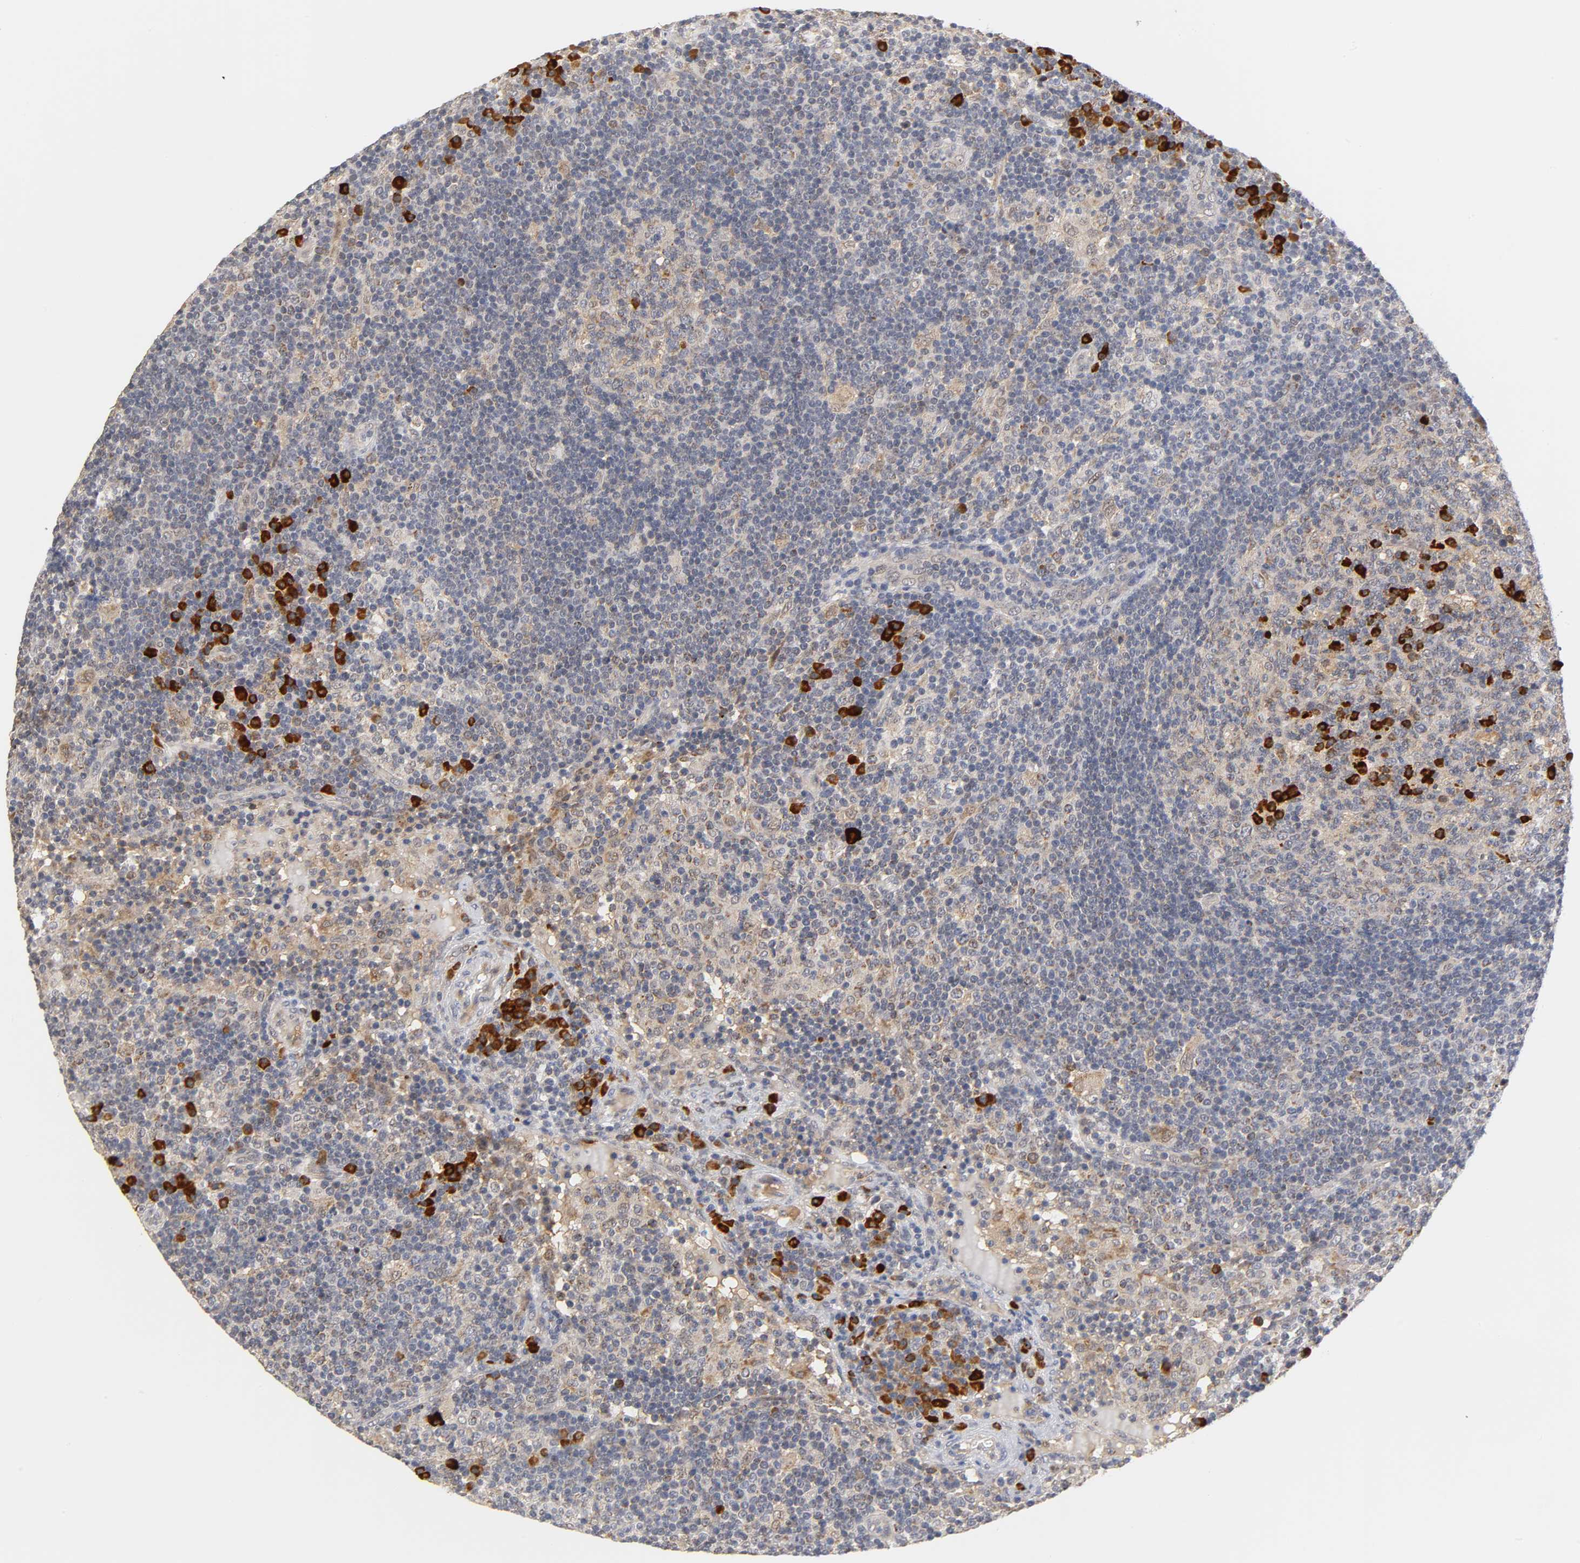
{"staining": {"intensity": "strong", "quantity": "<25%", "location": "cytoplasmic/membranous"}, "tissue": "lymph node", "cell_type": "Germinal center cells", "image_type": "normal", "snomed": [{"axis": "morphology", "description": "Normal tissue, NOS"}, {"axis": "morphology", "description": "Squamous cell carcinoma, metastatic, NOS"}, {"axis": "topography", "description": "Lymph node"}], "caption": "An immunohistochemistry (IHC) photomicrograph of unremarkable tissue is shown. Protein staining in brown shows strong cytoplasmic/membranous positivity in lymph node within germinal center cells.", "gene": "GSTZ1", "patient": {"sex": "female", "age": 53}}